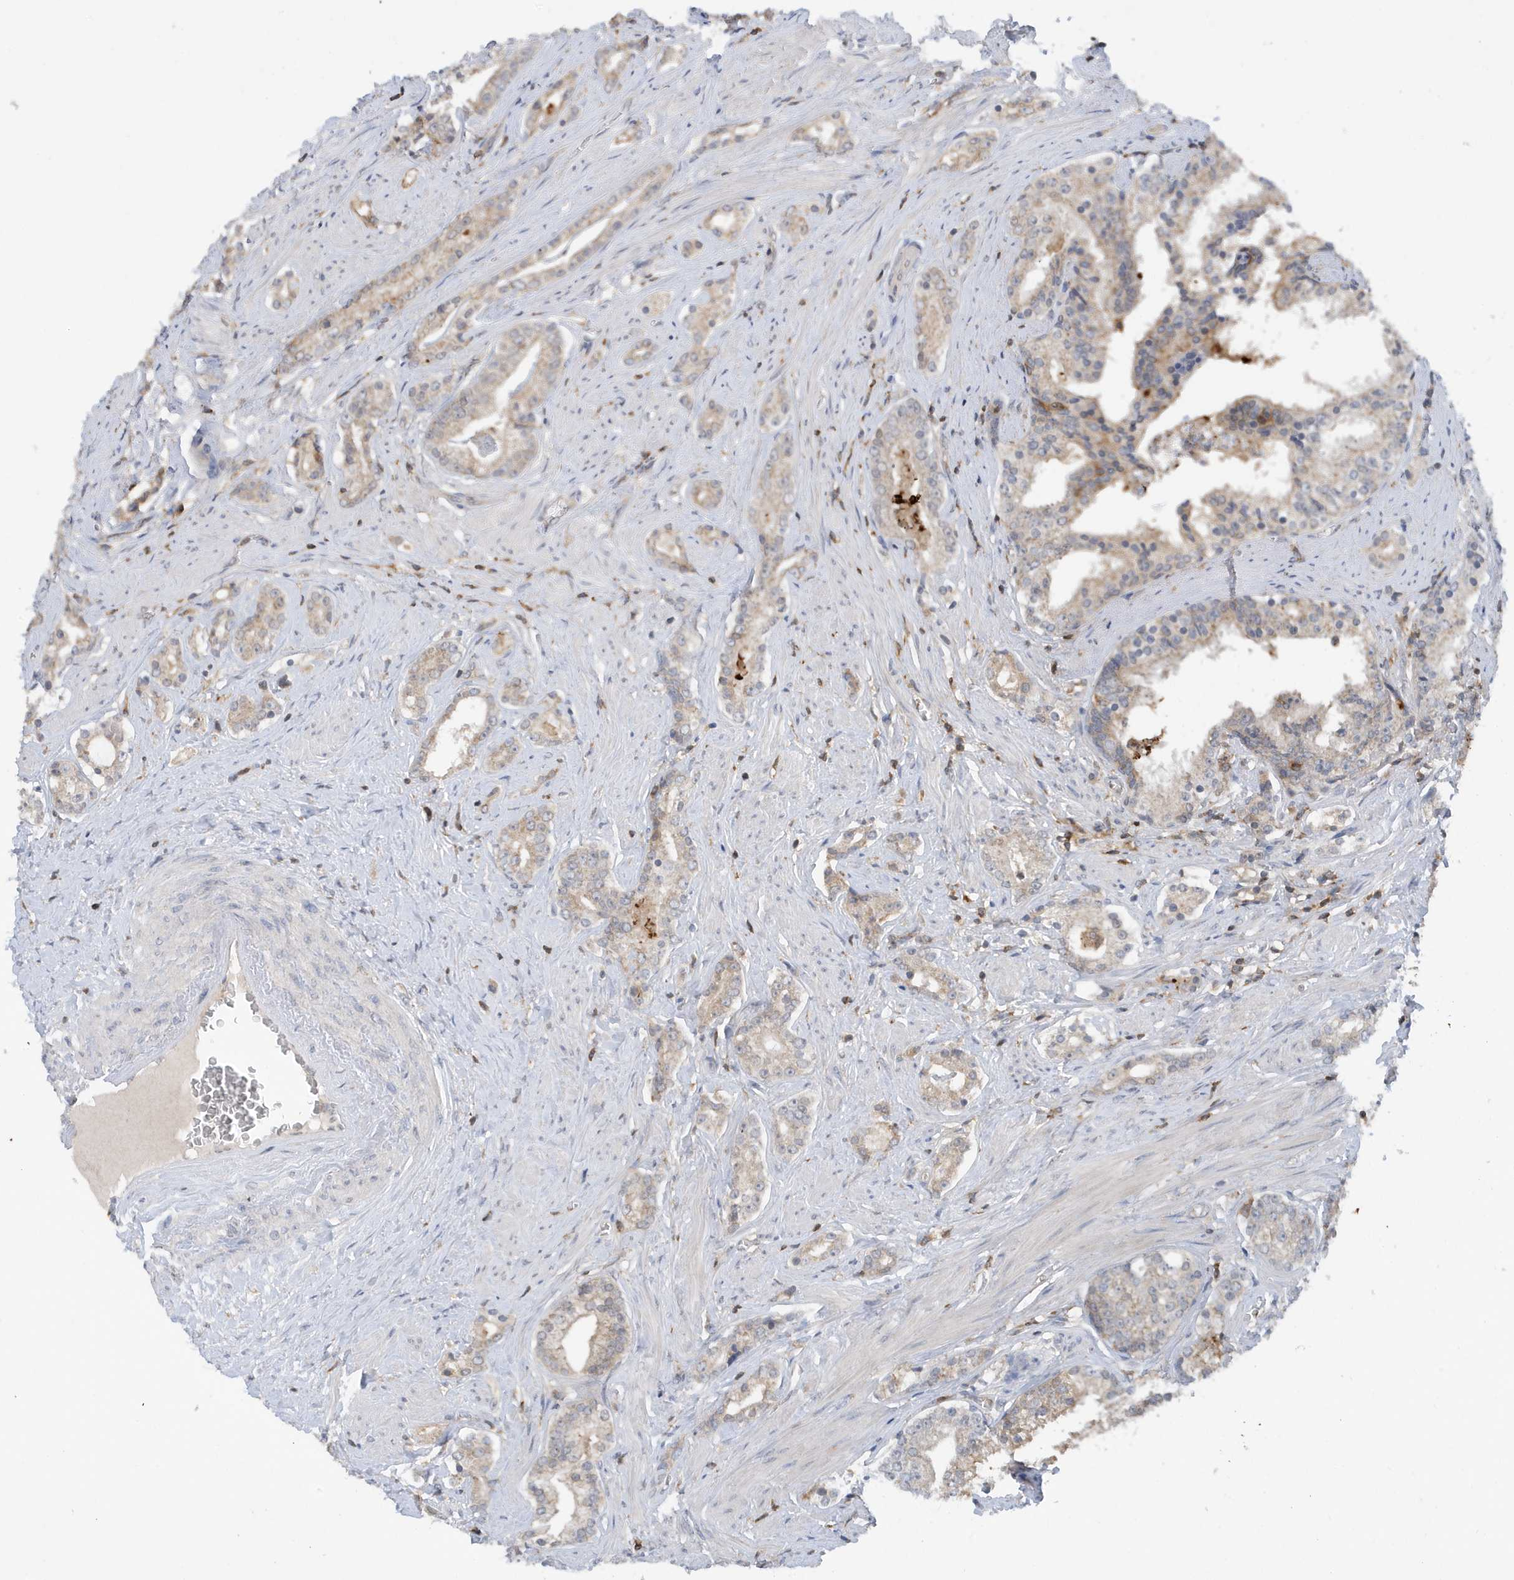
{"staining": {"intensity": "weak", "quantity": "25%-75%", "location": "cytoplasmic/membranous"}, "tissue": "prostate cancer", "cell_type": "Tumor cells", "image_type": "cancer", "snomed": [{"axis": "morphology", "description": "Adenocarcinoma, High grade"}, {"axis": "topography", "description": "Prostate"}], "caption": "Human prostate cancer stained with a protein marker displays weak staining in tumor cells.", "gene": "NSUN3", "patient": {"sex": "male", "age": 58}}